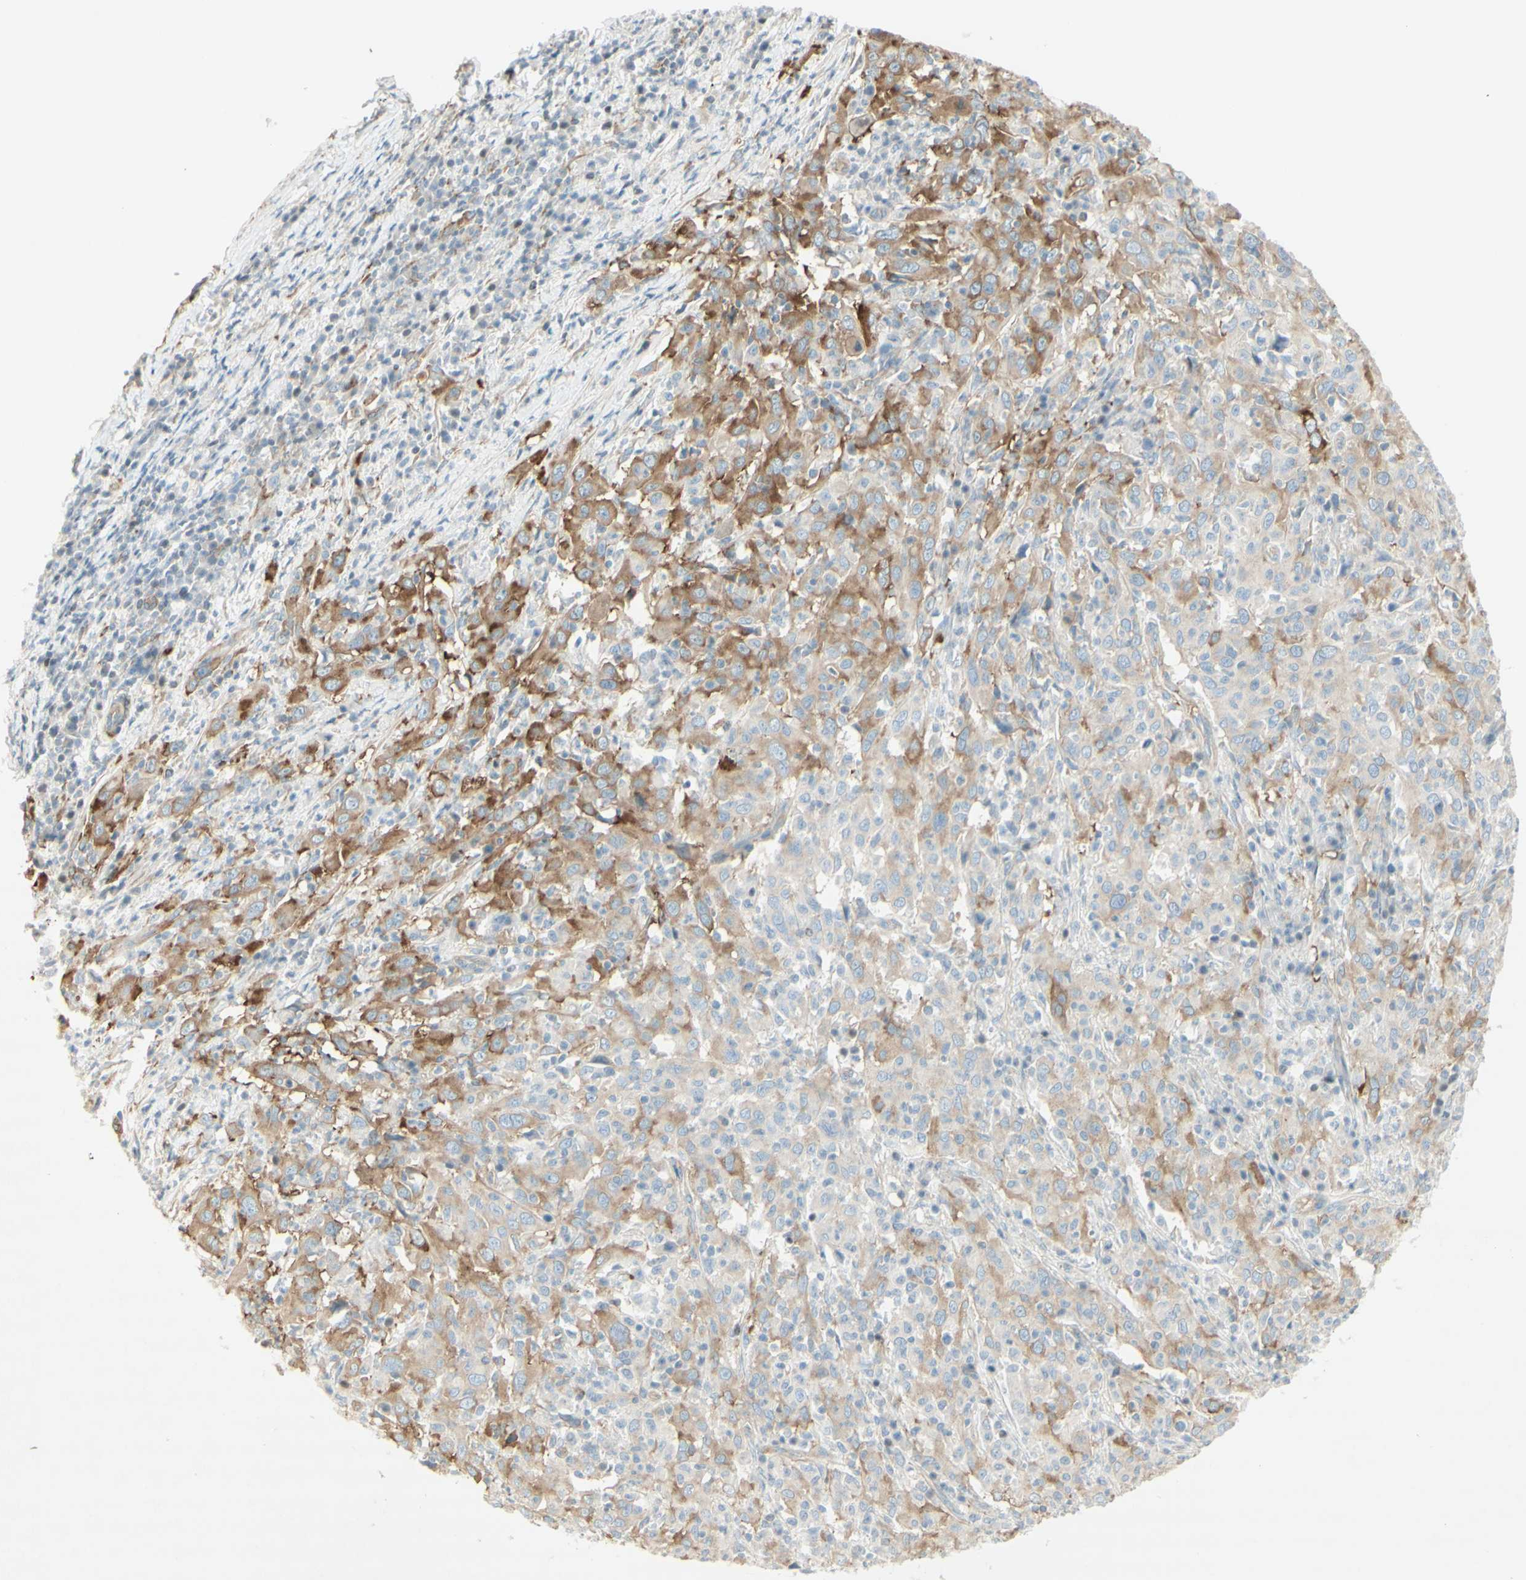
{"staining": {"intensity": "moderate", "quantity": "25%-75%", "location": "cytoplasmic/membranous"}, "tissue": "cervical cancer", "cell_type": "Tumor cells", "image_type": "cancer", "snomed": [{"axis": "morphology", "description": "Squamous cell carcinoma, NOS"}, {"axis": "topography", "description": "Cervix"}], "caption": "This is an image of IHC staining of cervical squamous cell carcinoma, which shows moderate positivity in the cytoplasmic/membranous of tumor cells.", "gene": "MAP1B", "patient": {"sex": "female", "age": 46}}